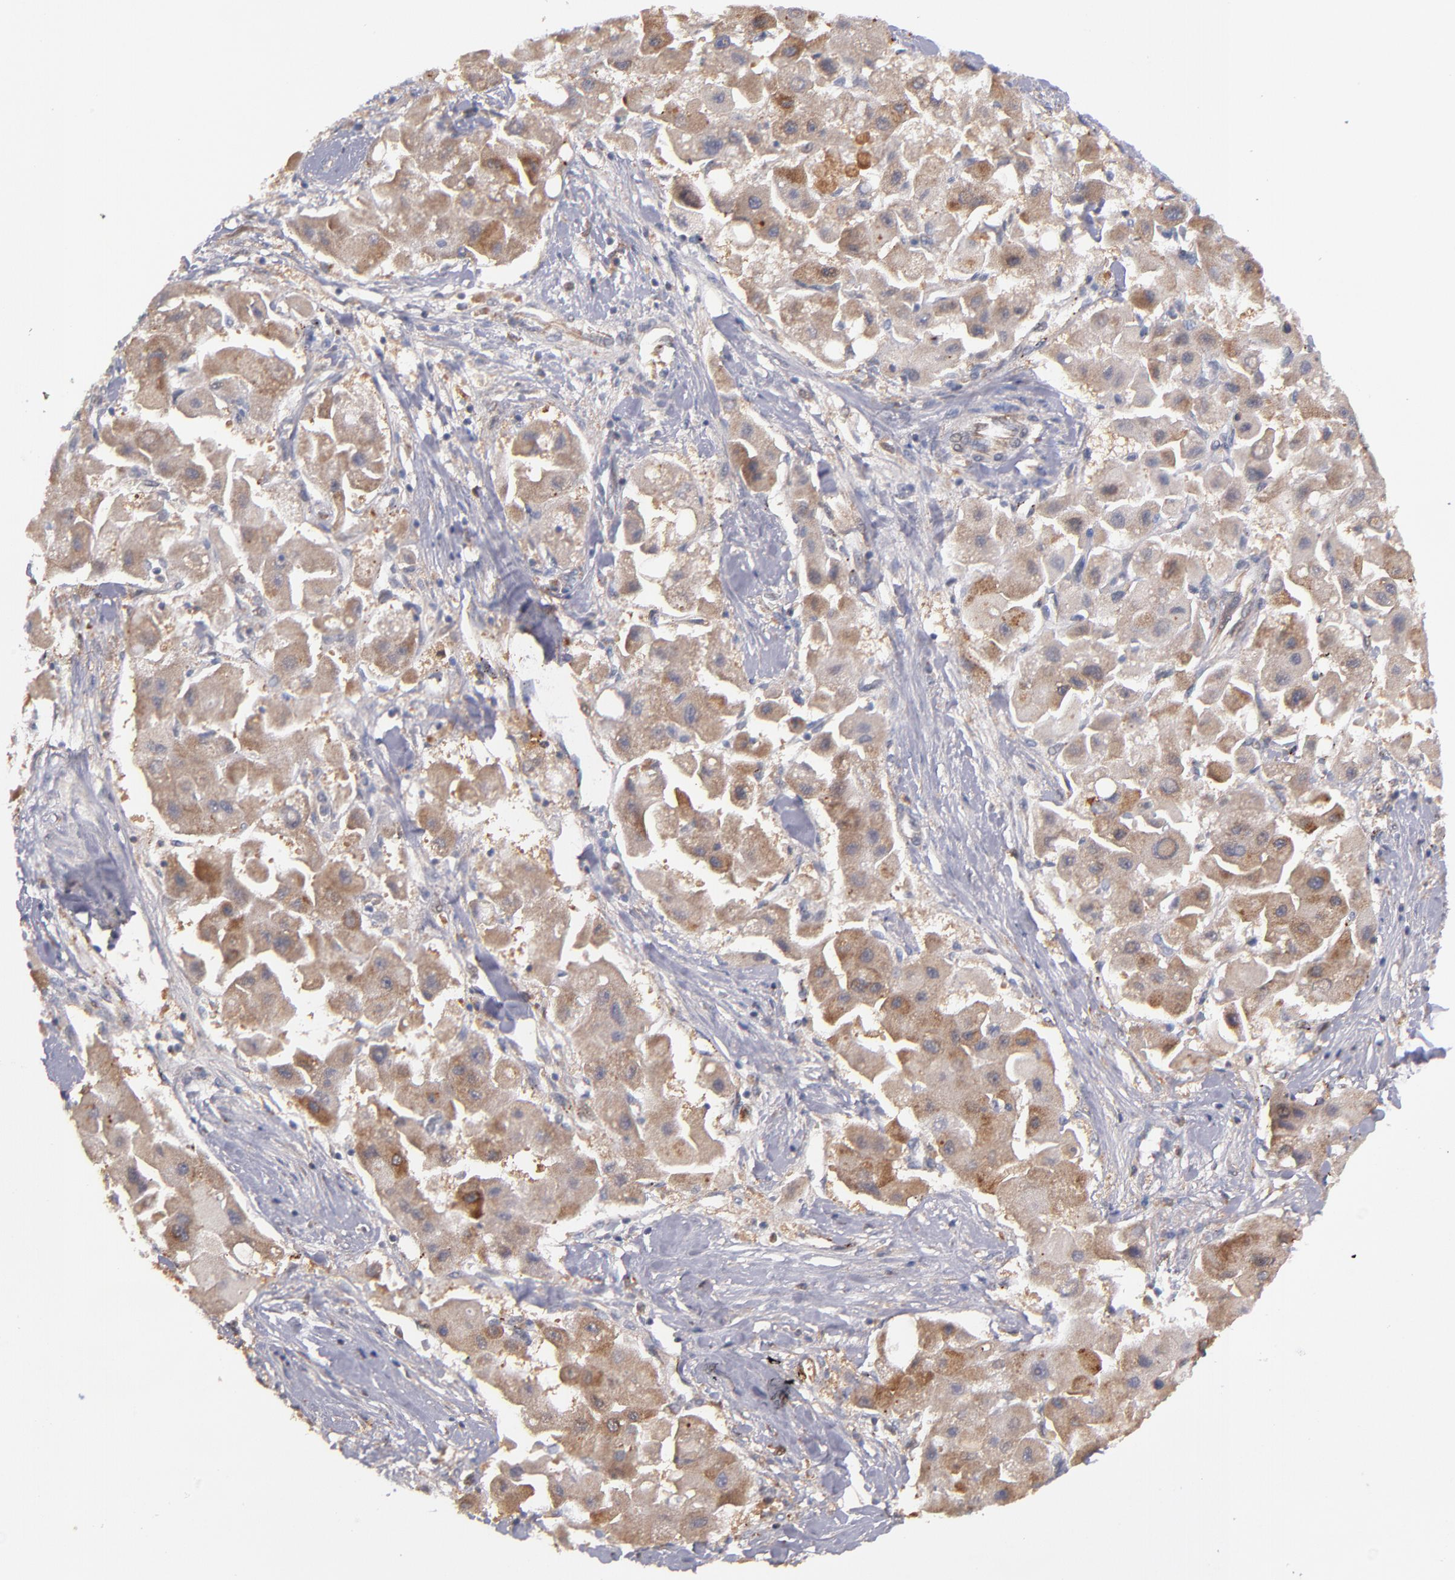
{"staining": {"intensity": "moderate", "quantity": ">75%", "location": "cytoplasmic/membranous"}, "tissue": "liver cancer", "cell_type": "Tumor cells", "image_type": "cancer", "snomed": [{"axis": "morphology", "description": "Carcinoma, Hepatocellular, NOS"}, {"axis": "topography", "description": "Liver"}], "caption": "There is medium levels of moderate cytoplasmic/membranous positivity in tumor cells of liver cancer (hepatocellular carcinoma), as demonstrated by immunohistochemical staining (brown color).", "gene": "GMFG", "patient": {"sex": "male", "age": 24}}